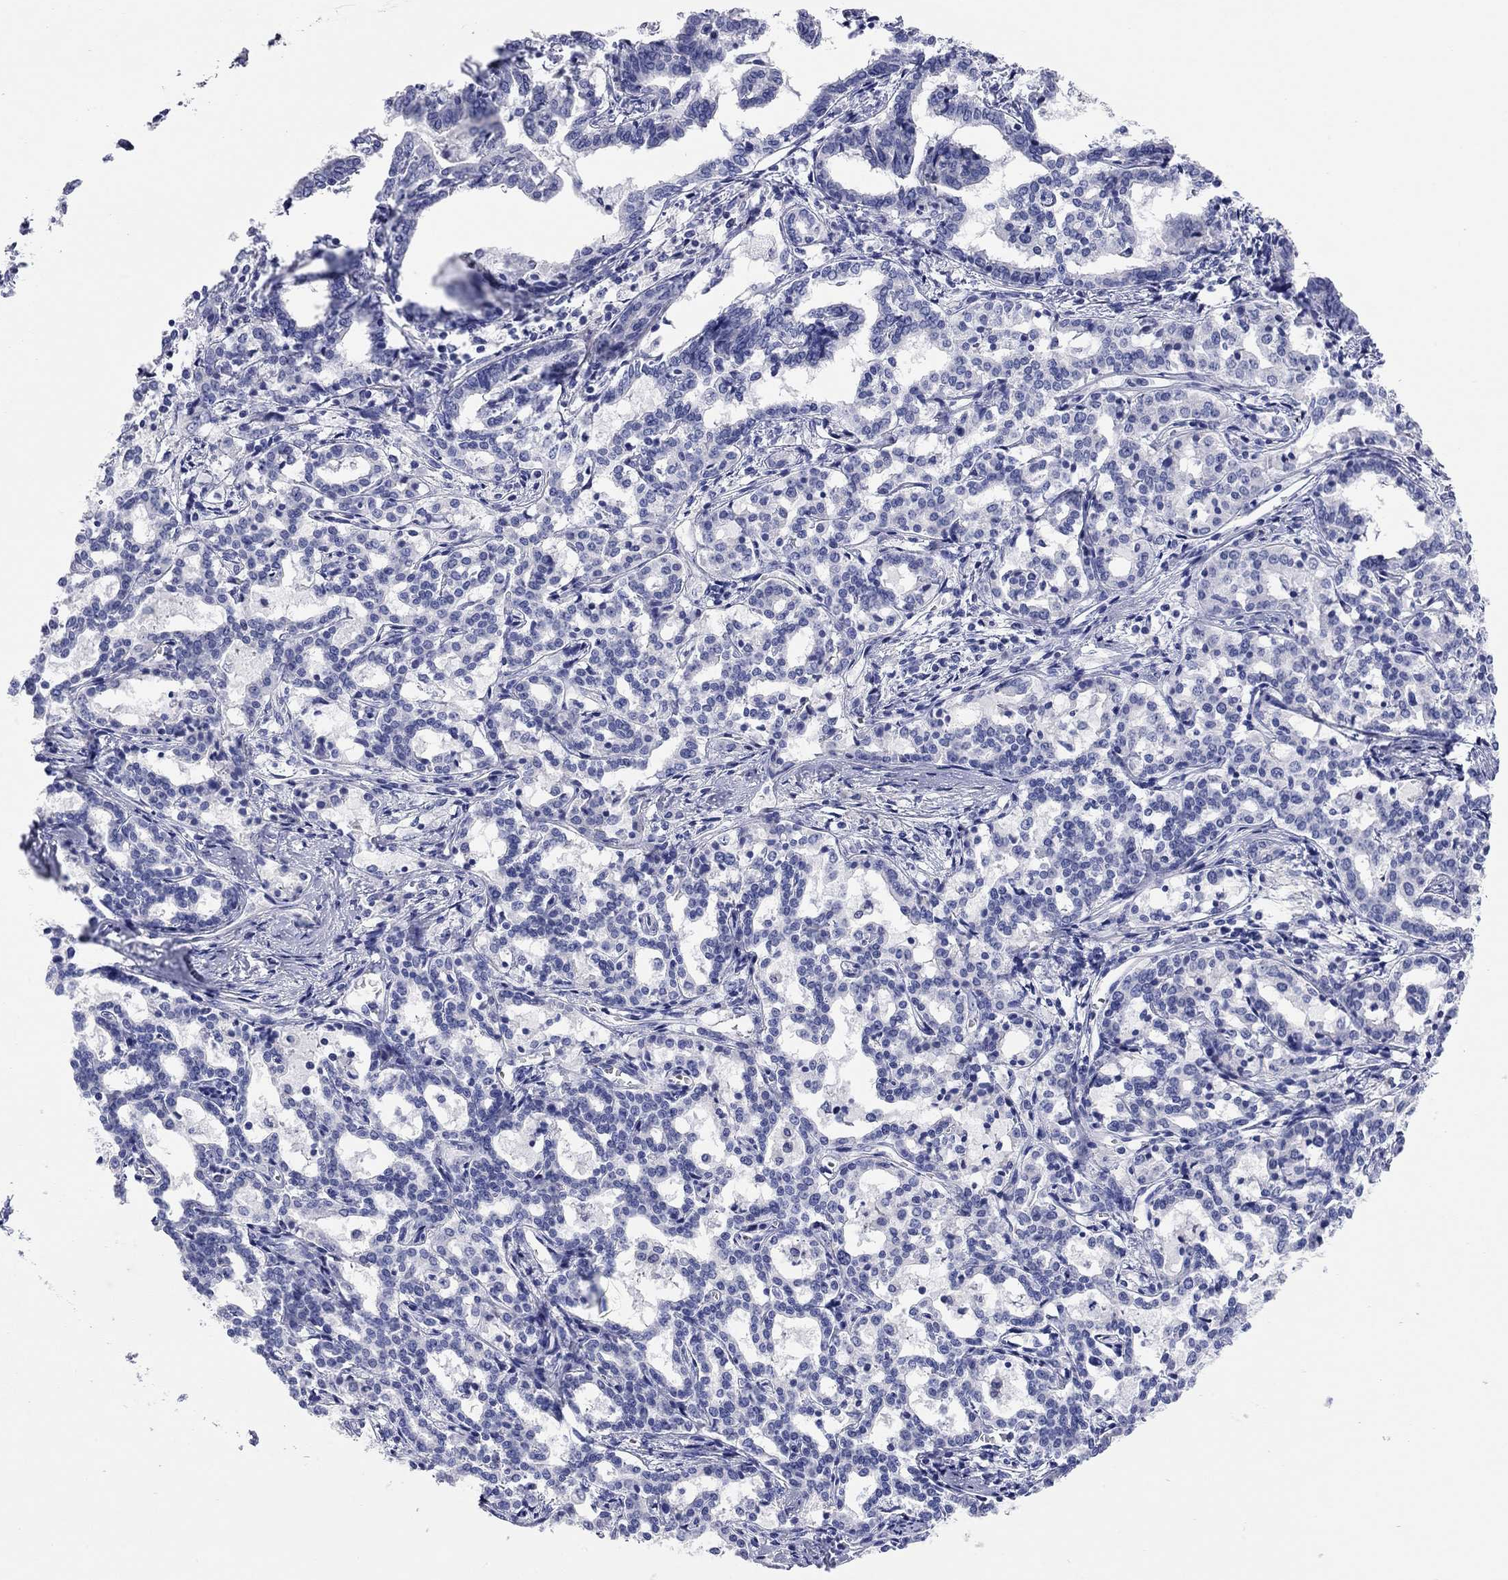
{"staining": {"intensity": "negative", "quantity": "none", "location": "none"}, "tissue": "liver cancer", "cell_type": "Tumor cells", "image_type": "cancer", "snomed": [{"axis": "morphology", "description": "Cholangiocarcinoma"}, {"axis": "topography", "description": "Liver"}], "caption": "Human liver cancer stained for a protein using IHC demonstrates no expression in tumor cells.", "gene": "TMEM221", "patient": {"sex": "female", "age": 47}}